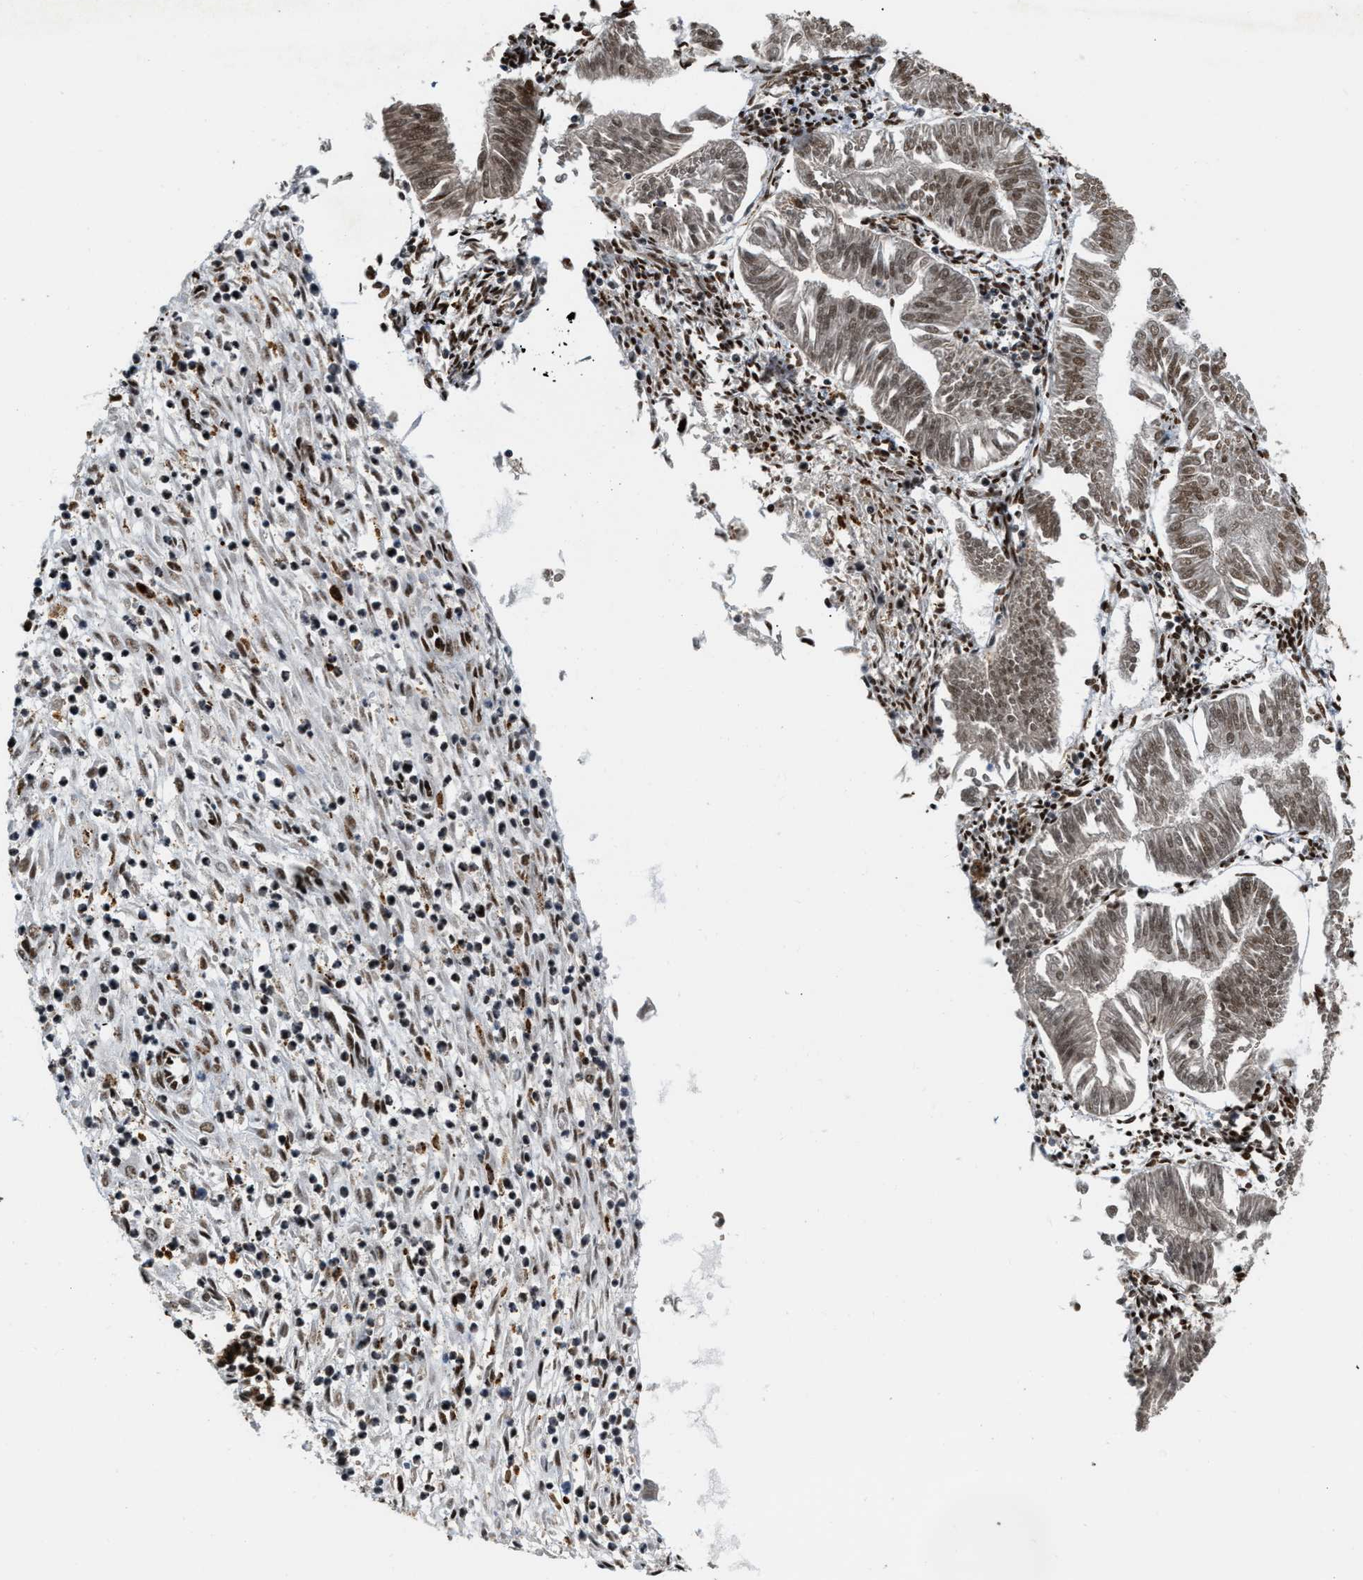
{"staining": {"intensity": "moderate", "quantity": ">75%", "location": "cytoplasmic/membranous,nuclear"}, "tissue": "endometrial cancer", "cell_type": "Tumor cells", "image_type": "cancer", "snomed": [{"axis": "morphology", "description": "Adenocarcinoma, NOS"}, {"axis": "topography", "description": "Endometrium"}], "caption": "Endometrial cancer stained with DAB immunohistochemistry demonstrates medium levels of moderate cytoplasmic/membranous and nuclear staining in approximately >75% of tumor cells.", "gene": "NUMA1", "patient": {"sex": "female", "age": 53}}